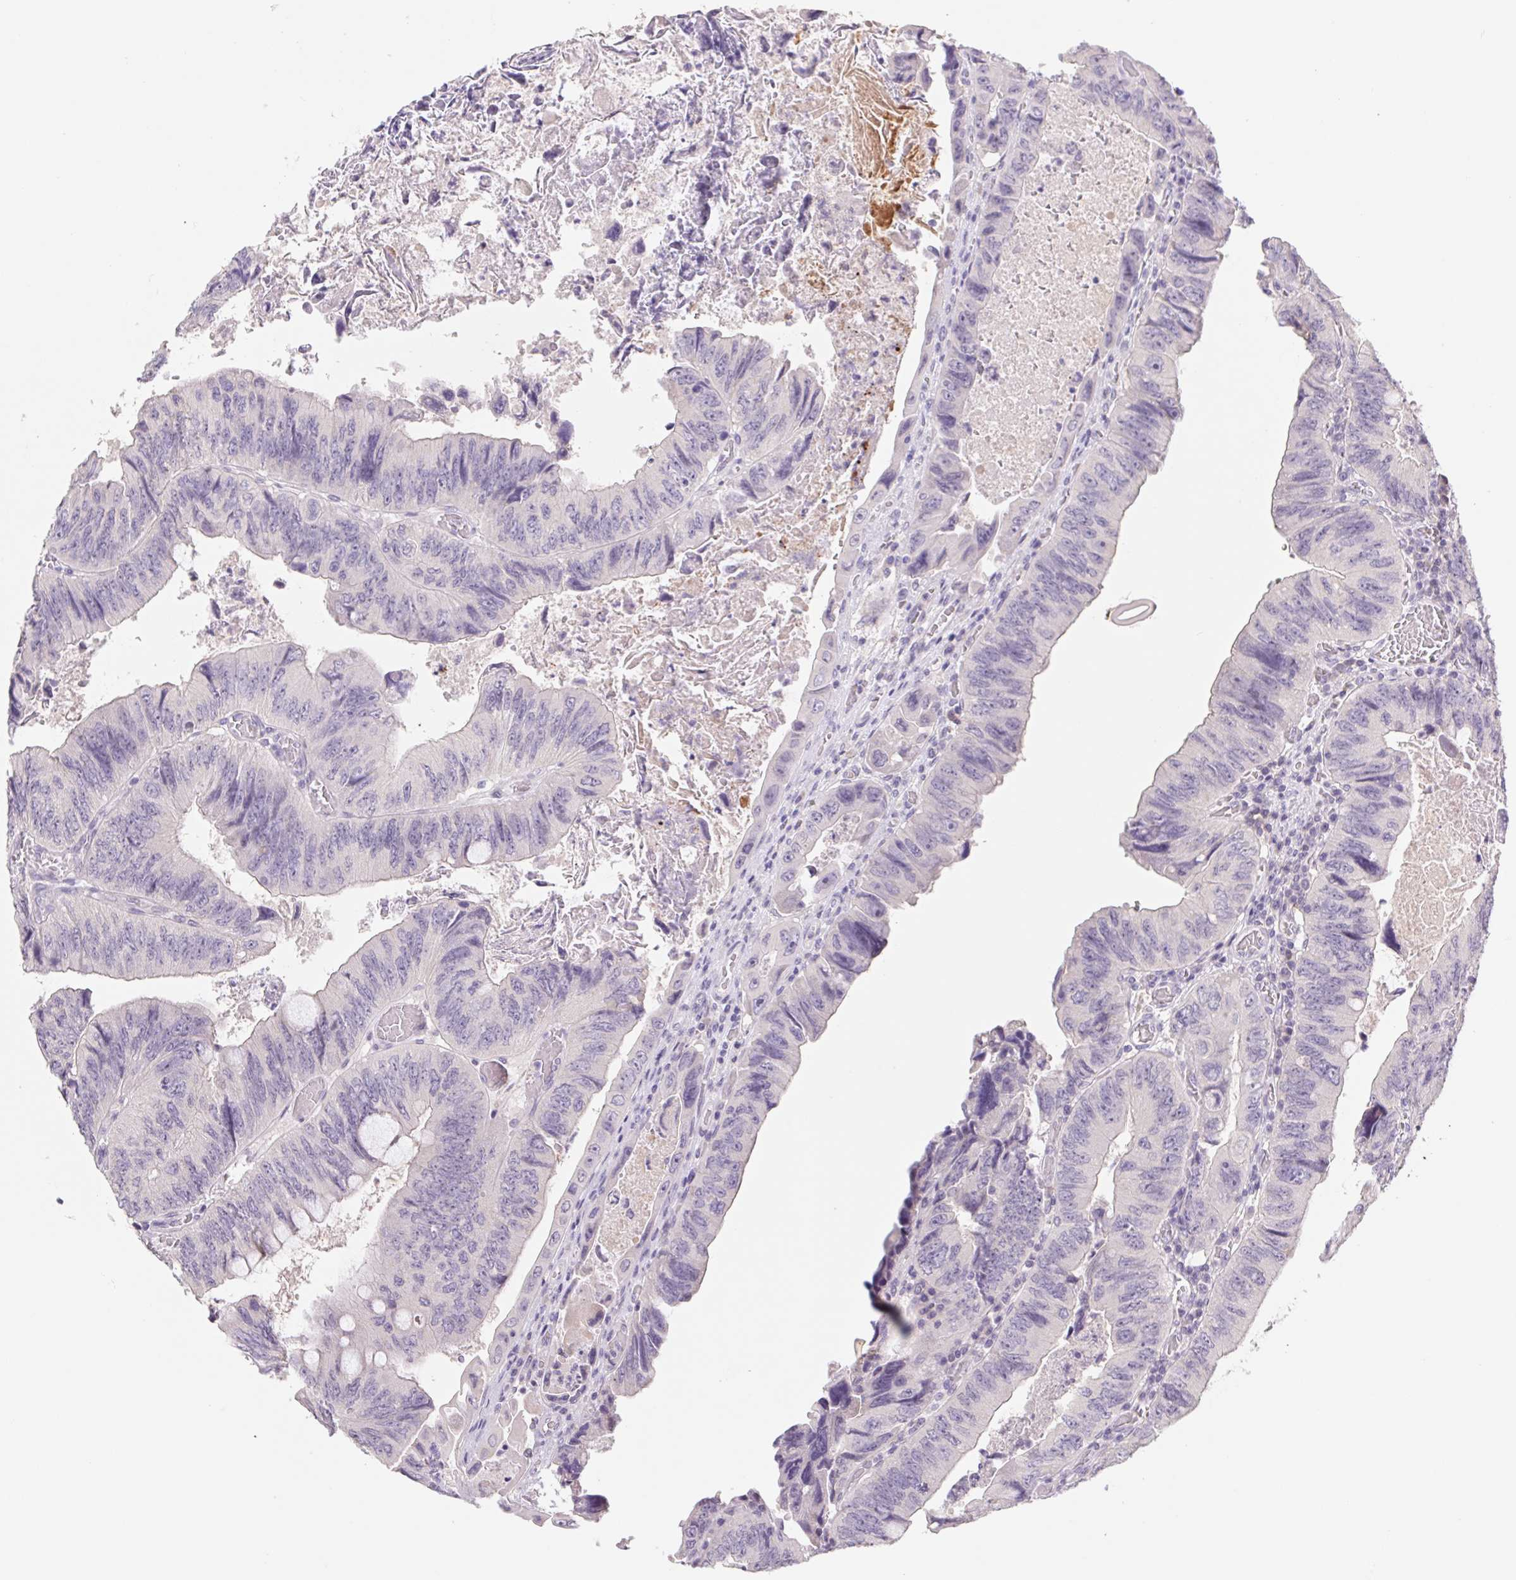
{"staining": {"intensity": "negative", "quantity": "none", "location": "none"}, "tissue": "colorectal cancer", "cell_type": "Tumor cells", "image_type": "cancer", "snomed": [{"axis": "morphology", "description": "Adenocarcinoma, NOS"}, {"axis": "topography", "description": "Colon"}], "caption": "Protein analysis of colorectal adenocarcinoma shows no significant positivity in tumor cells. Nuclei are stained in blue.", "gene": "PNMA8B", "patient": {"sex": "female", "age": 84}}